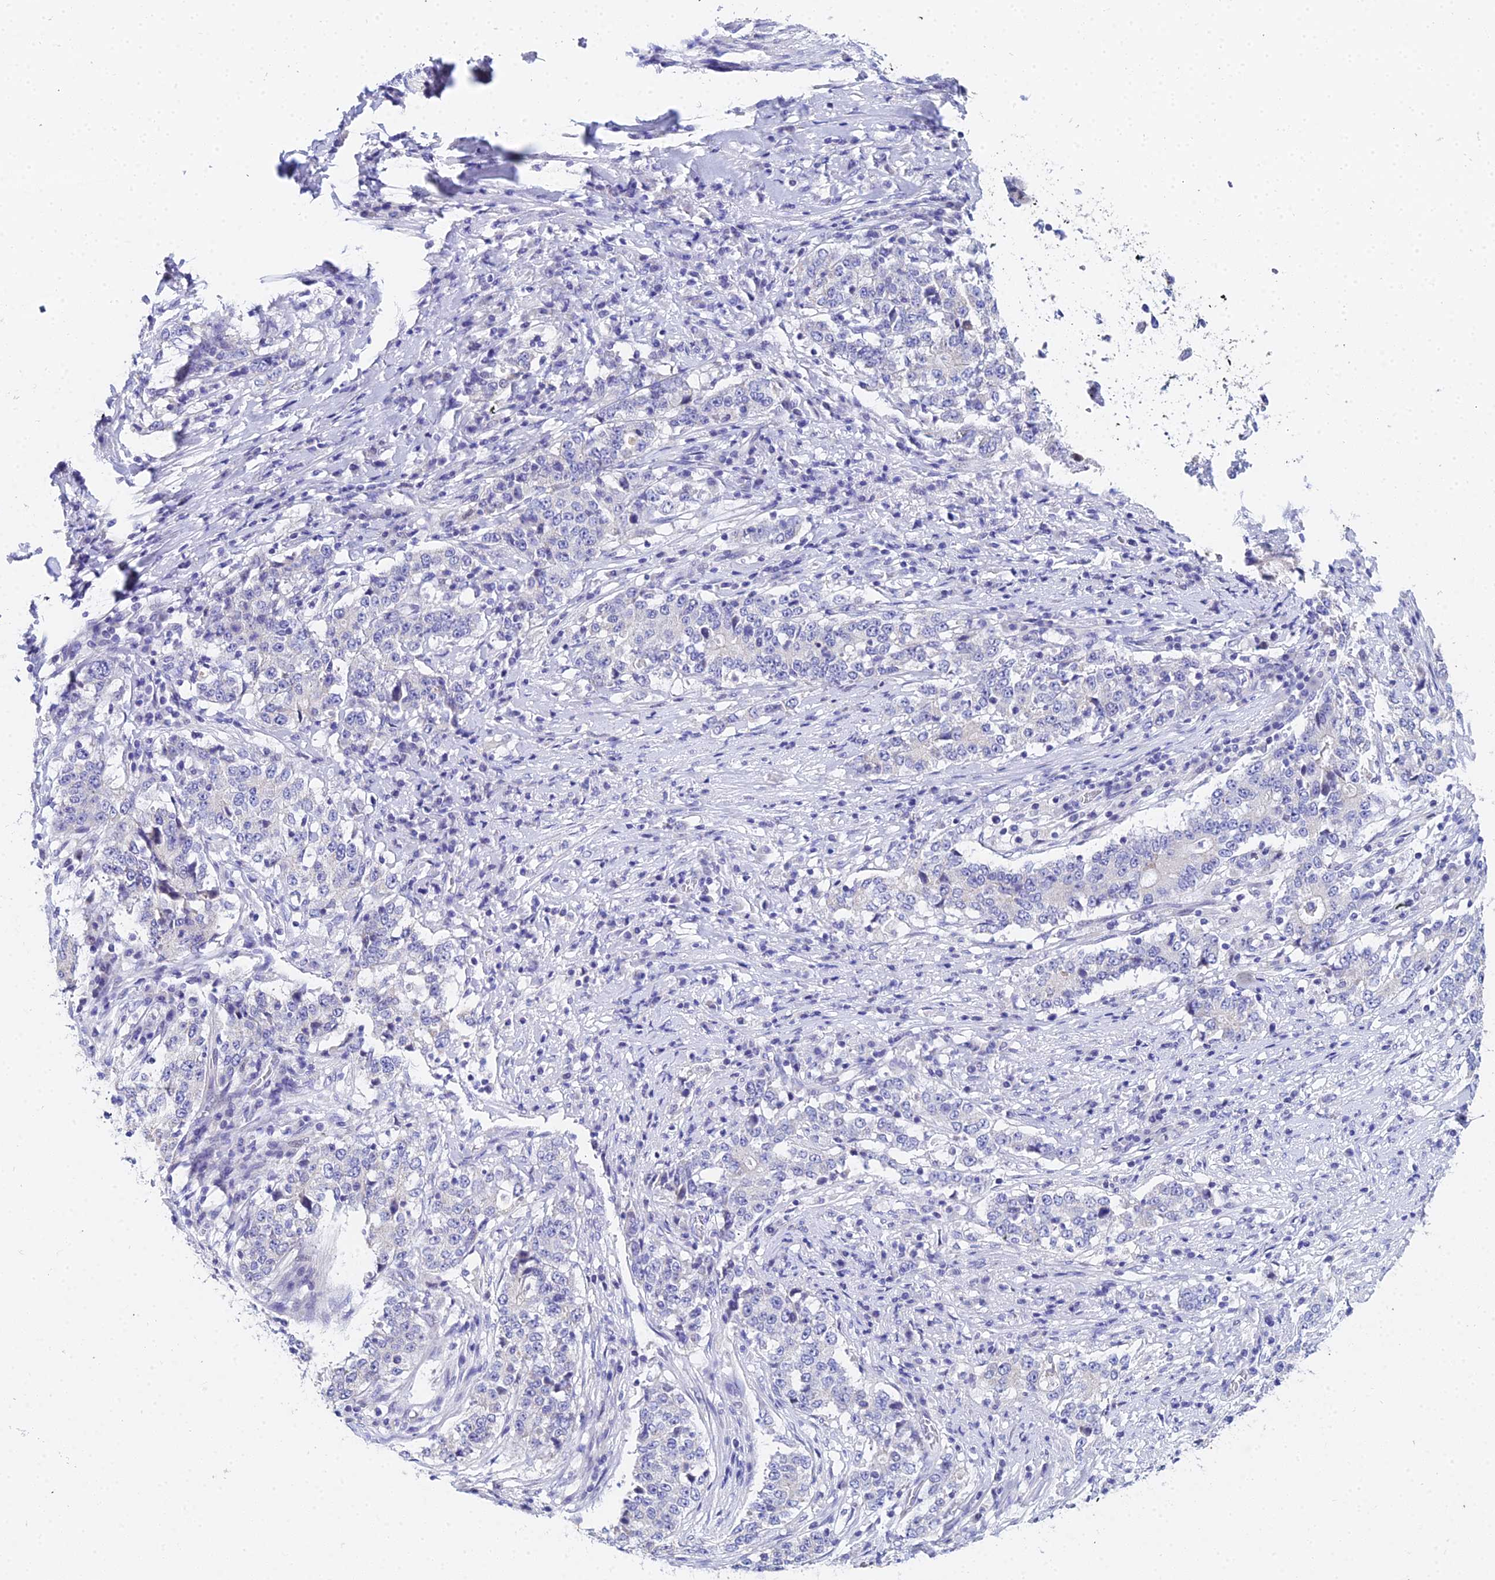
{"staining": {"intensity": "negative", "quantity": "none", "location": "none"}, "tissue": "stomach cancer", "cell_type": "Tumor cells", "image_type": "cancer", "snomed": [{"axis": "morphology", "description": "Adenocarcinoma, NOS"}, {"axis": "topography", "description": "Stomach"}], "caption": "IHC histopathology image of human stomach cancer stained for a protein (brown), which reveals no staining in tumor cells.", "gene": "OCM", "patient": {"sex": "male", "age": 59}}